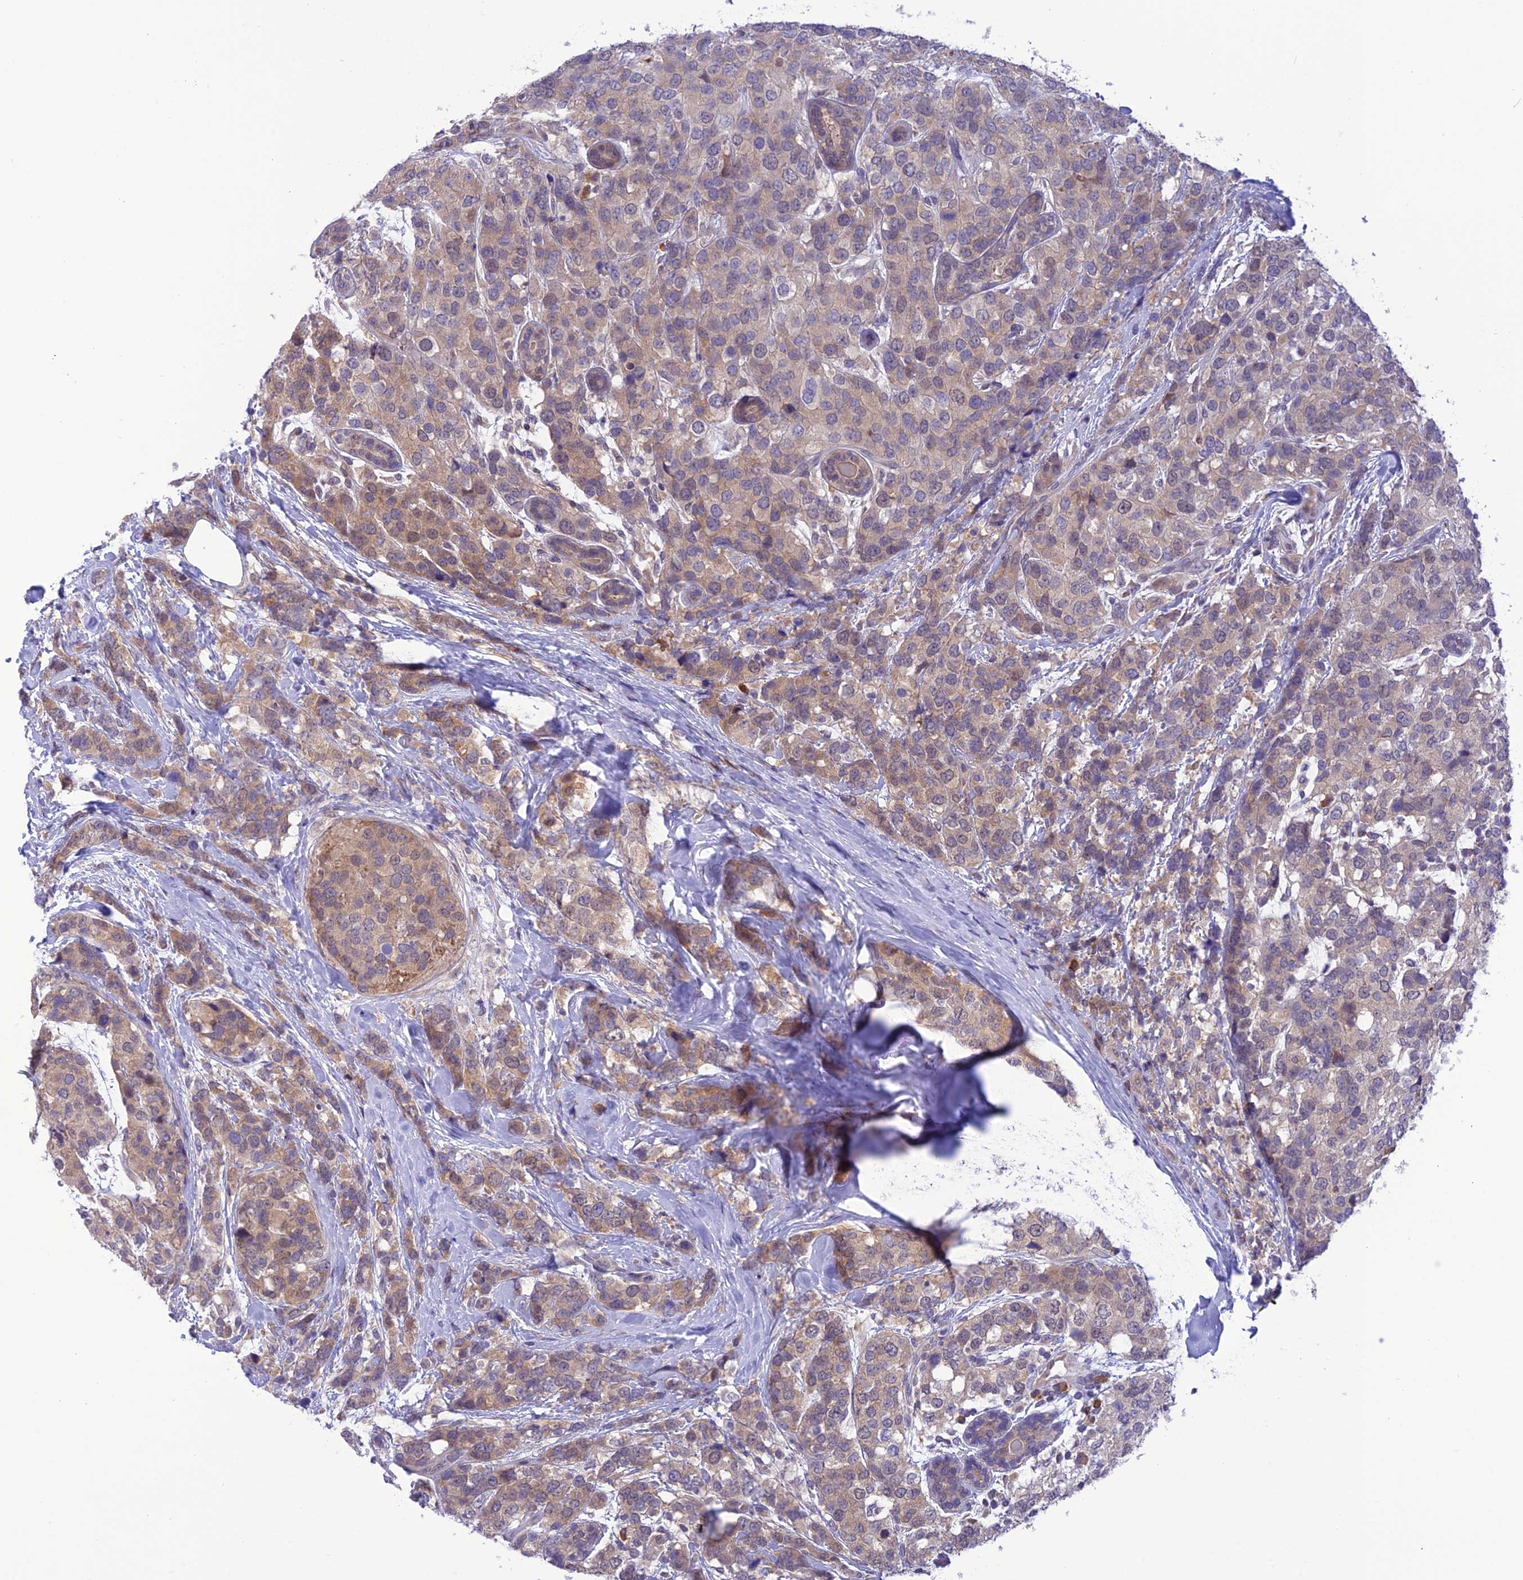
{"staining": {"intensity": "weak", "quantity": "25%-75%", "location": "cytoplasmic/membranous"}, "tissue": "breast cancer", "cell_type": "Tumor cells", "image_type": "cancer", "snomed": [{"axis": "morphology", "description": "Lobular carcinoma"}, {"axis": "topography", "description": "Breast"}], "caption": "Immunohistochemistry (IHC) histopathology image of human breast lobular carcinoma stained for a protein (brown), which shows low levels of weak cytoplasmic/membranous staining in about 25%-75% of tumor cells.", "gene": "RNF126", "patient": {"sex": "female", "age": 59}}